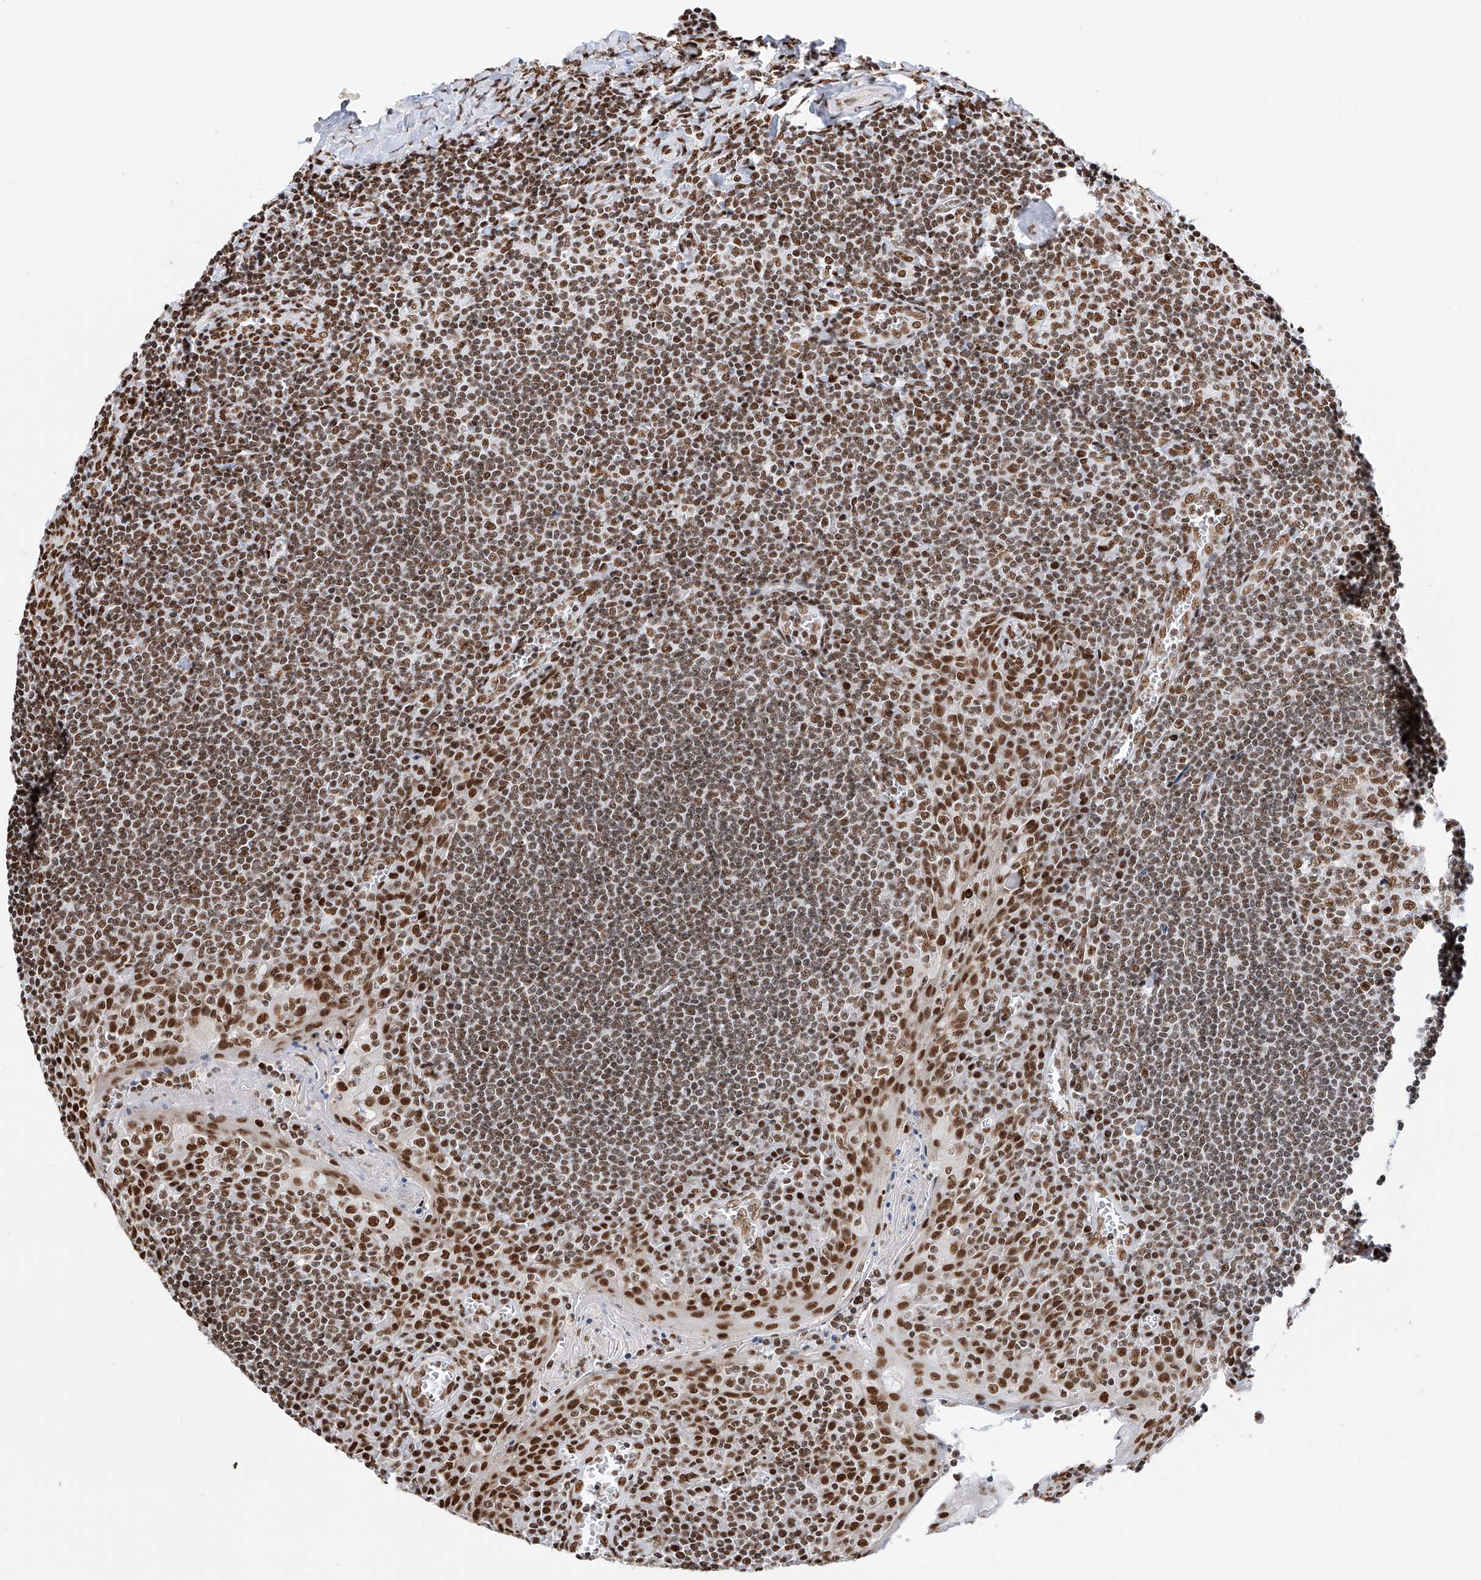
{"staining": {"intensity": "strong", "quantity": ">75%", "location": "nuclear"}, "tissue": "tonsil", "cell_type": "Germinal center cells", "image_type": "normal", "snomed": [{"axis": "morphology", "description": "Normal tissue, NOS"}, {"axis": "topography", "description": "Tonsil"}], "caption": "Human tonsil stained with a brown dye exhibits strong nuclear positive positivity in approximately >75% of germinal center cells.", "gene": "SRSF6", "patient": {"sex": "male", "age": 27}}